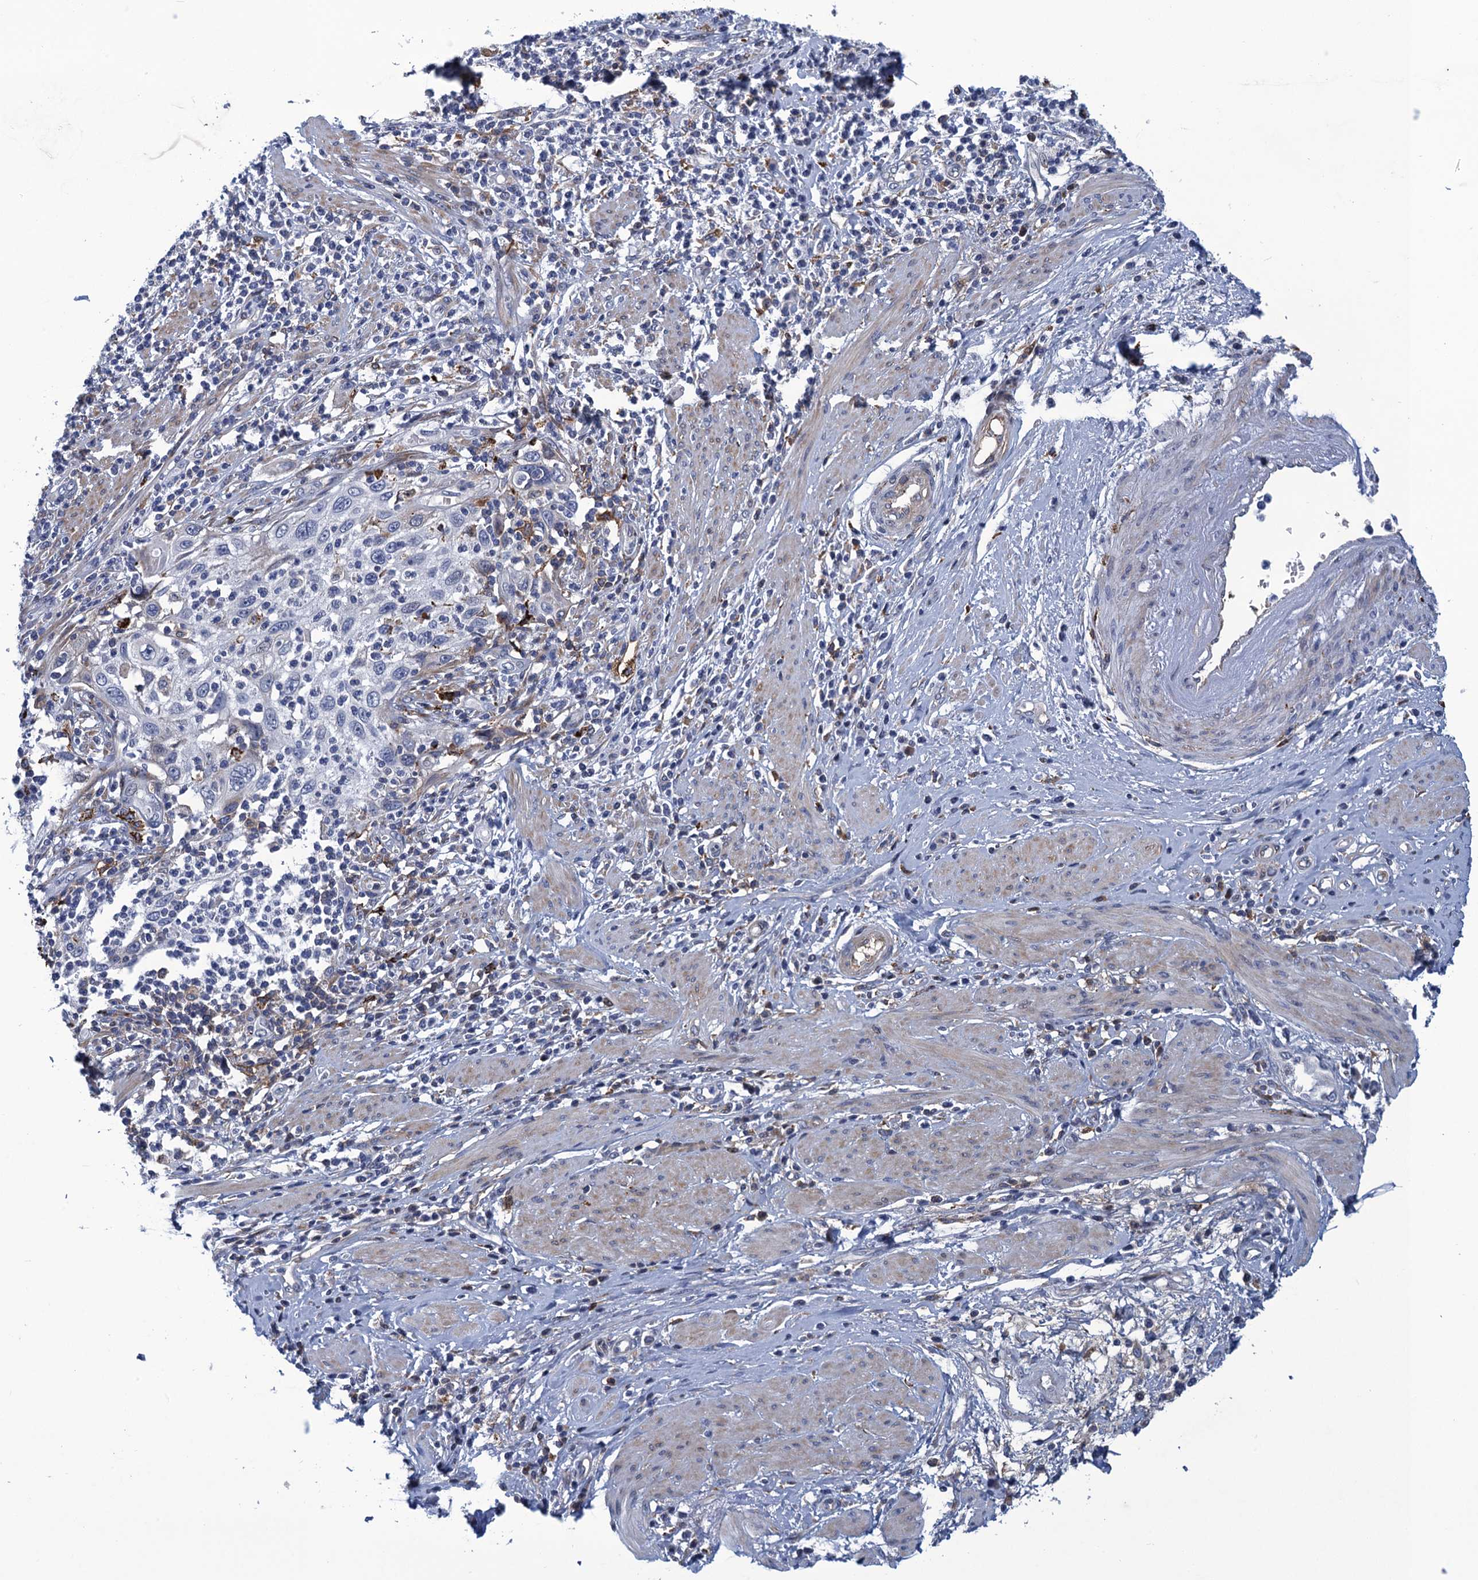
{"staining": {"intensity": "negative", "quantity": "none", "location": "none"}, "tissue": "cervical cancer", "cell_type": "Tumor cells", "image_type": "cancer", "snomed": [{"axis": "morphology", "description": "Squamous cell carcinoma, NOS"}, {"axis": "topography", "description": "Cervix"}], "caption": "Immunohistochemical staining of human cervical cancer (squamous cell carcinoma) demonstrates no significant positivity in tumor cells. (DAB immunohistochemistry, high magnification).", "gene": "DNHD1", "patient": {"sex": "female", "age": 70}}